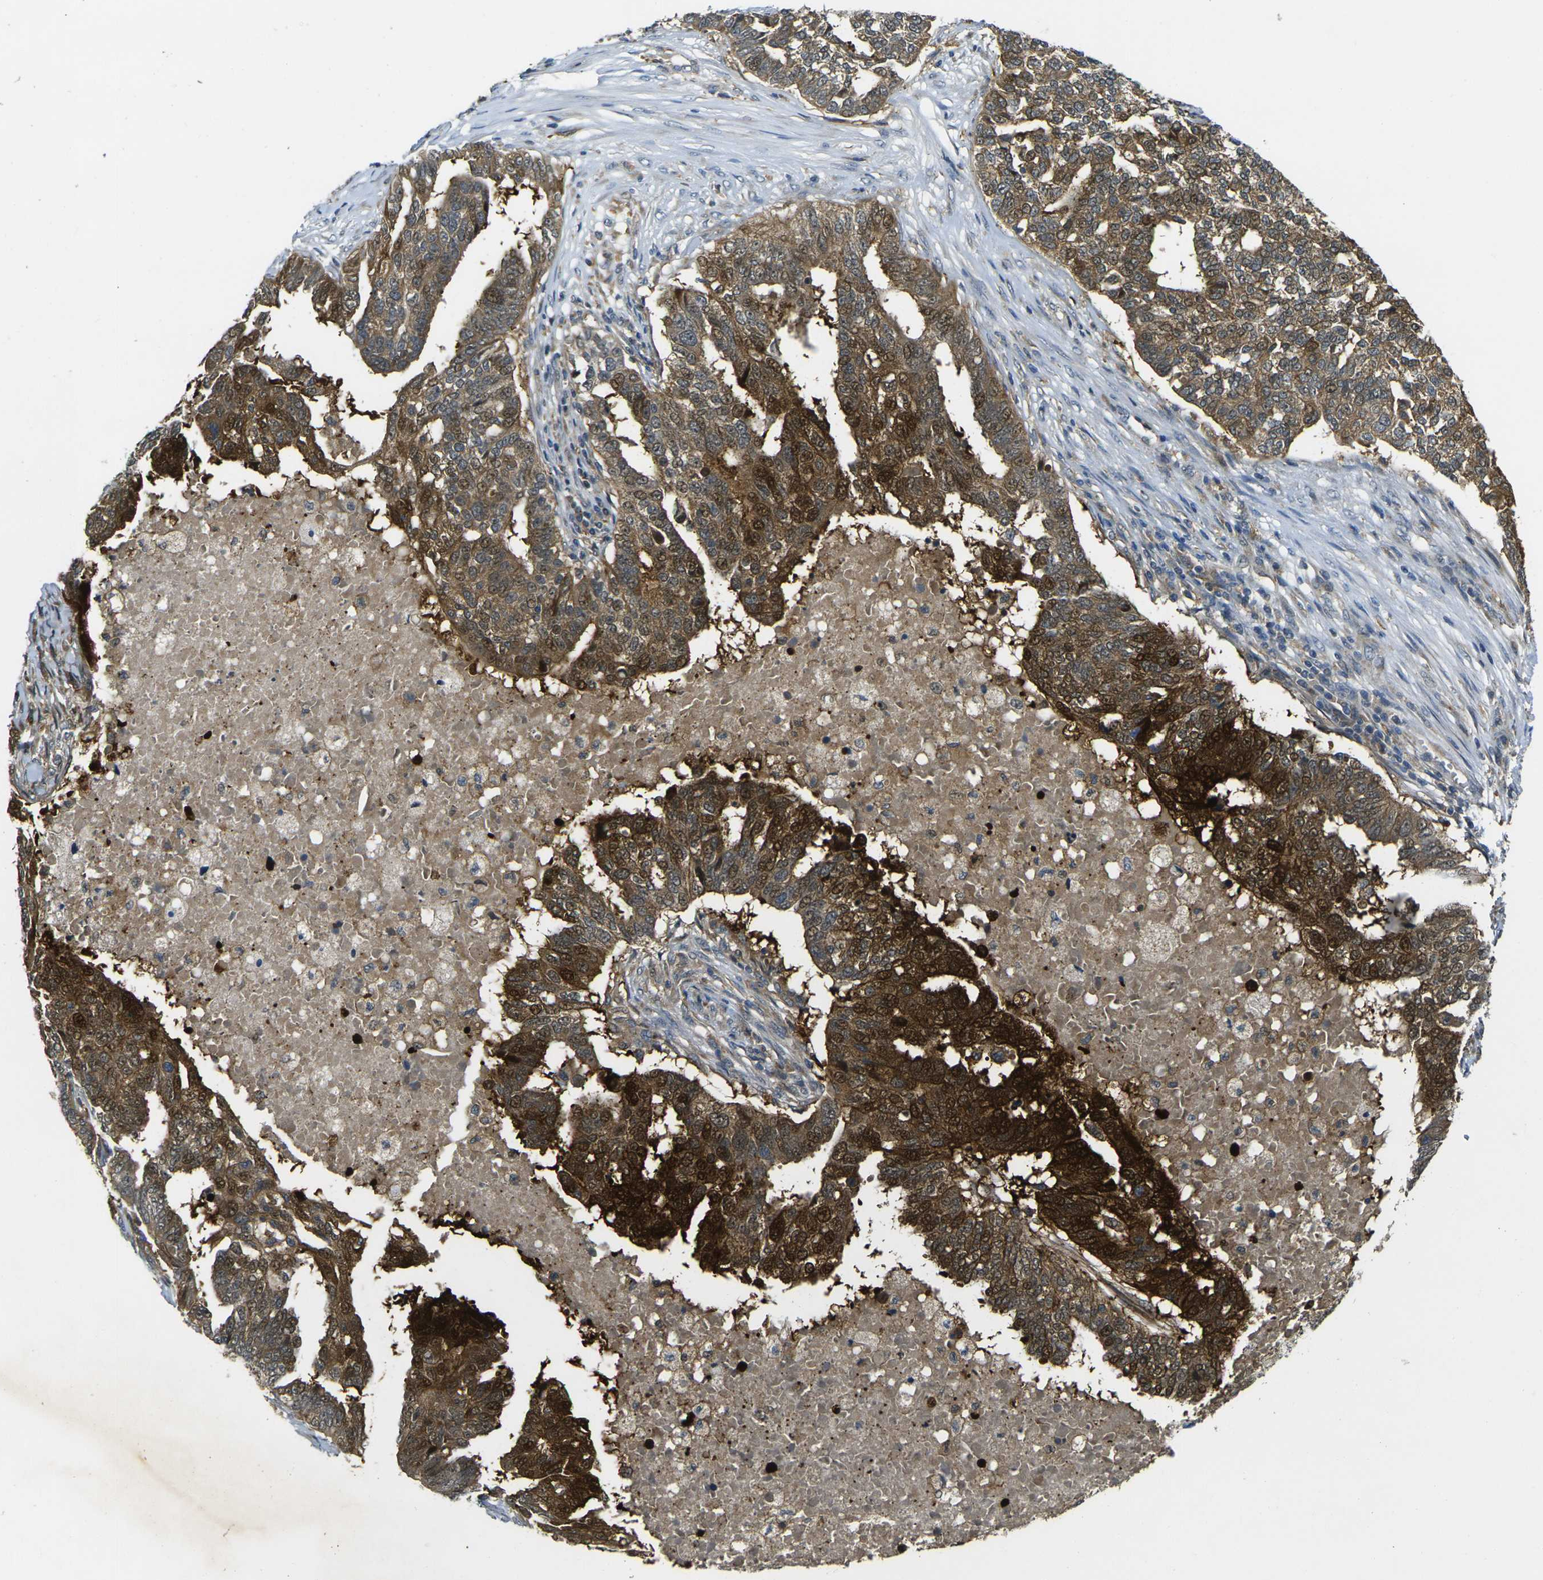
{"staining": {"intensity": "strong", "quantity": "25%-75%", "location": "cytoplasmic/membranous,nuclear"}, "tissue": "ovarian cancer", "cell_type": "Tumor cells", "image_type": "cancer", "snomed": [{"axis": "morphology", "description": "Cystadenocarcinoma, serous, NOS"}, {"axis": "topography", "description": "Ovary"}], "caption": "Approximately 25%-75% of tumor cells in human ovarian cancer (serous cystadenocarcinoma) reveal strong cytoplasmic/membranous and nuclear protein expression as visualized by brown immunohistochemical staining.", "gene": "PIGL", "patient": {"sex": "female", "age": 59}}